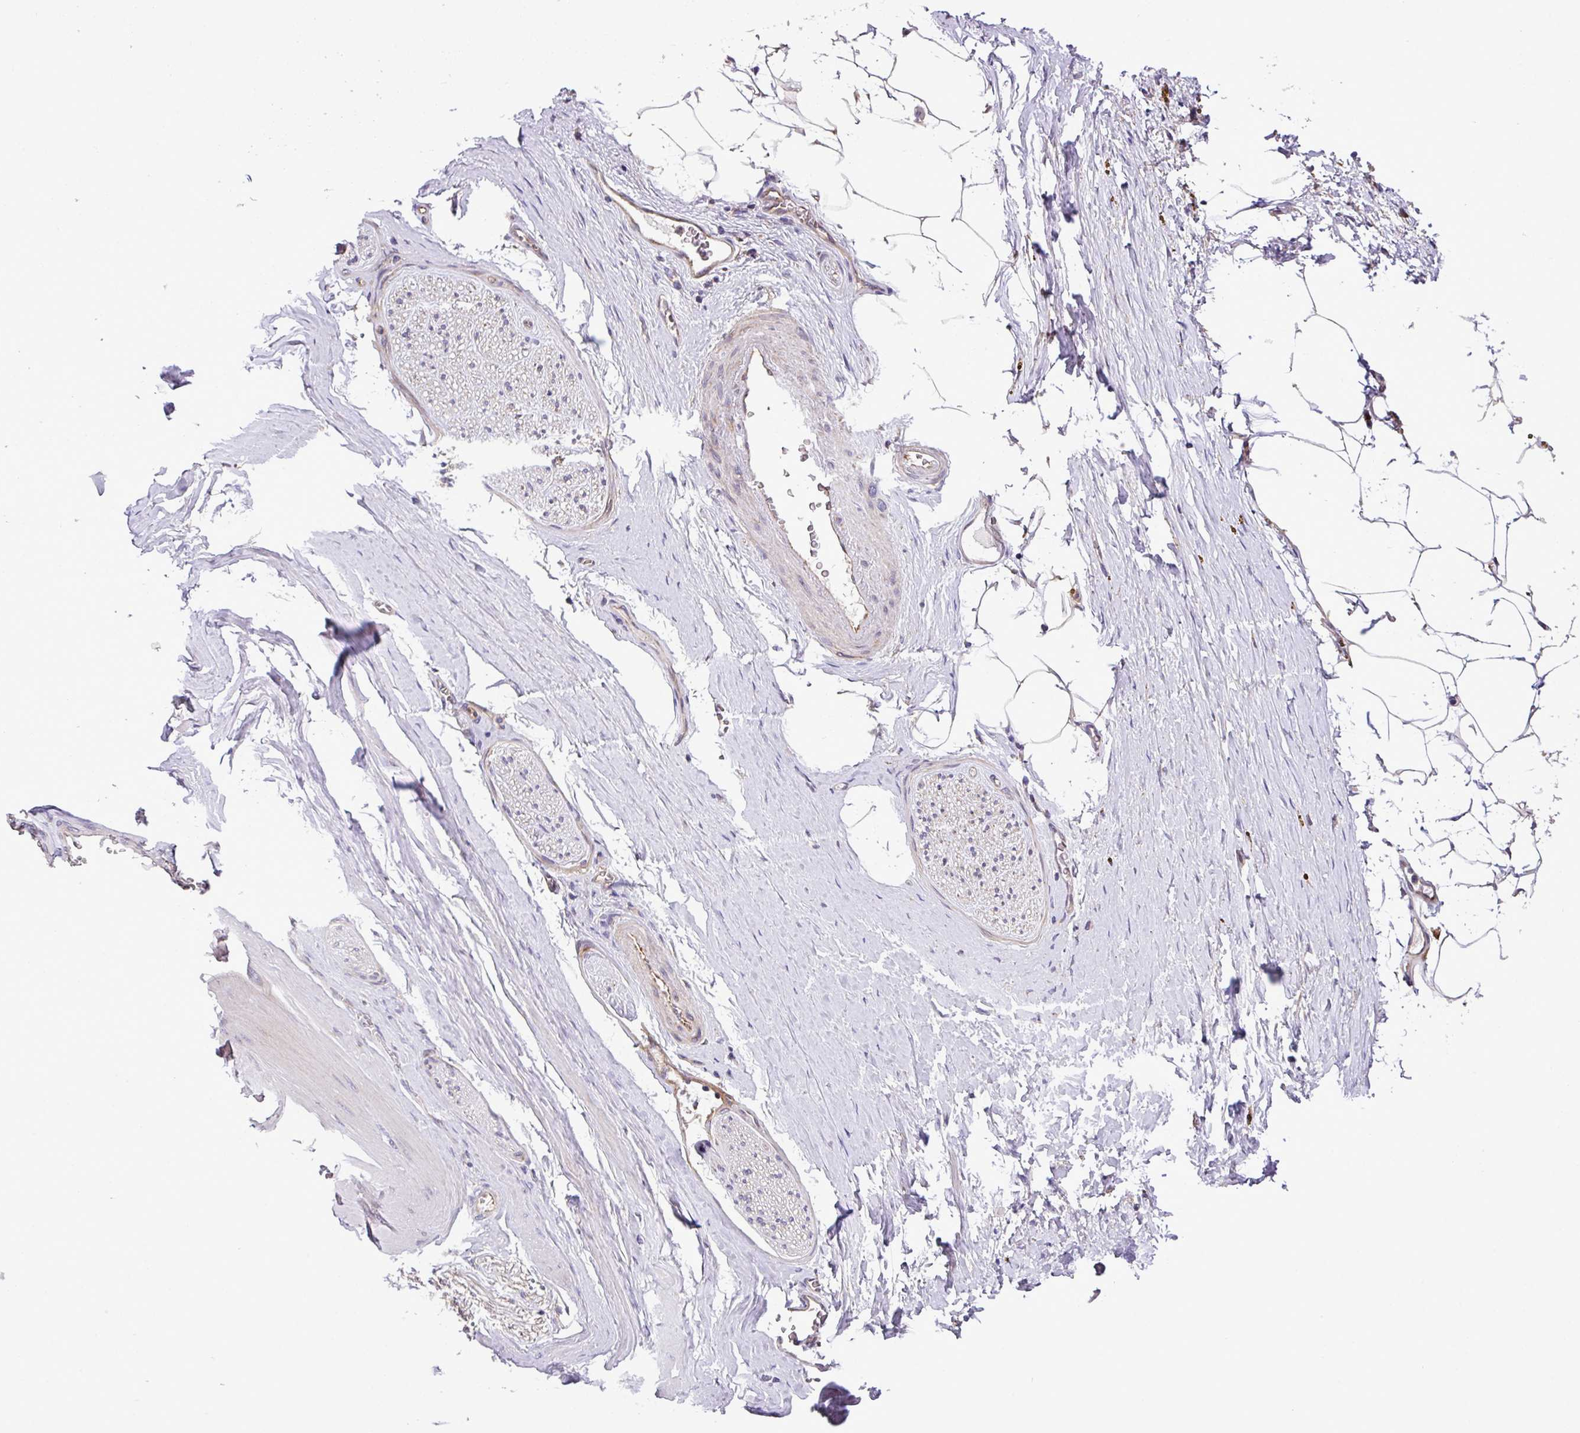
{"staining": {"intensity": "weak", "quantity": "25%-75%", "location": "cytoplasmic/membranous"}, "tissue": "adipose tissue", "cell_type": "Adipocytes", "image_type": "normal", "snomed": [{"axis": "morphology", "description": "Normal tissue, NOS"}, {"axis": "morphology", "description": "Adenocarcinoma, High grade"}, {"axis": "topography", "description": "Prostate"}, {"axis": "topography", "description": "Peripheral nerve tissue"}], "caption": "Immunohistochemical staining of benign adipose tissue reveals weak cytoplasmic/membranous protein staining in about 25%-75% of adipocytes. Using DAB (3,3'-diaminobenzidine) (brown) and hematoxylin (blue) stains, captured at high magnification using brightfield microscopy.", "gene": "DLGAP4", "patient": {"sex": "male", "age": 68}}